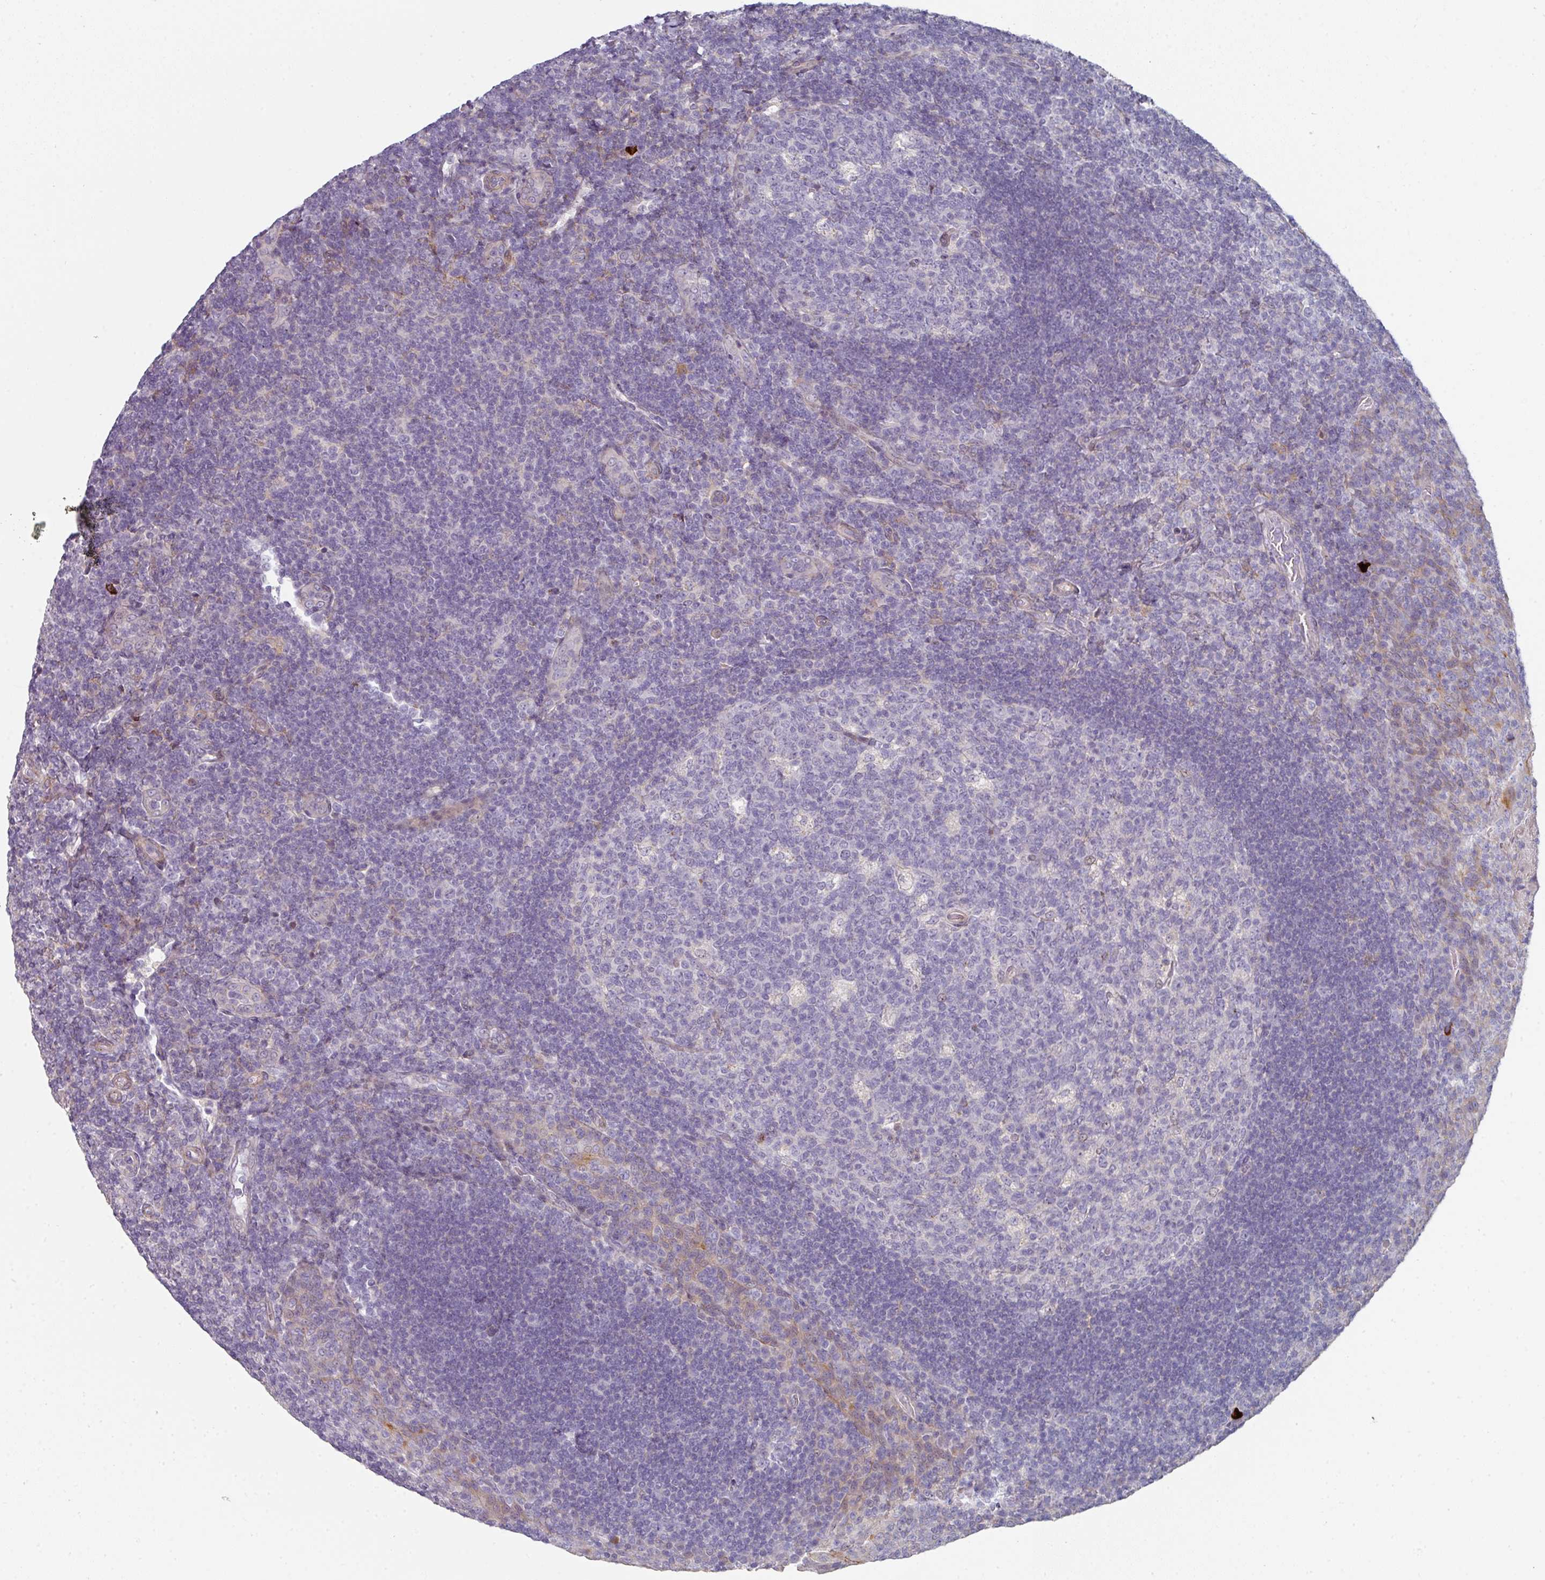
{"staining": {"intensity": "negative", "quantity": "none", "location": "none"}, "tissue": "tonsil", "cell_type": "Germinal center cells", "image_type": "normal", "snomed": [{"axis": "morphology", "description": "Normal tissue, NOS"}, {"axis": "topography", "description": "Tonsil"}], "caption": "High power microscopy micrograph of an immunohistochemistry (IHC) micrograph of normal tonsil, revealing no significant positivity in germinal center cells. (Brightfield microscopy of DAB immunohistochemistry (IHC) at high magnification).", "gene": "WSB2", "patient": {"sex": "male", "age": 17}}